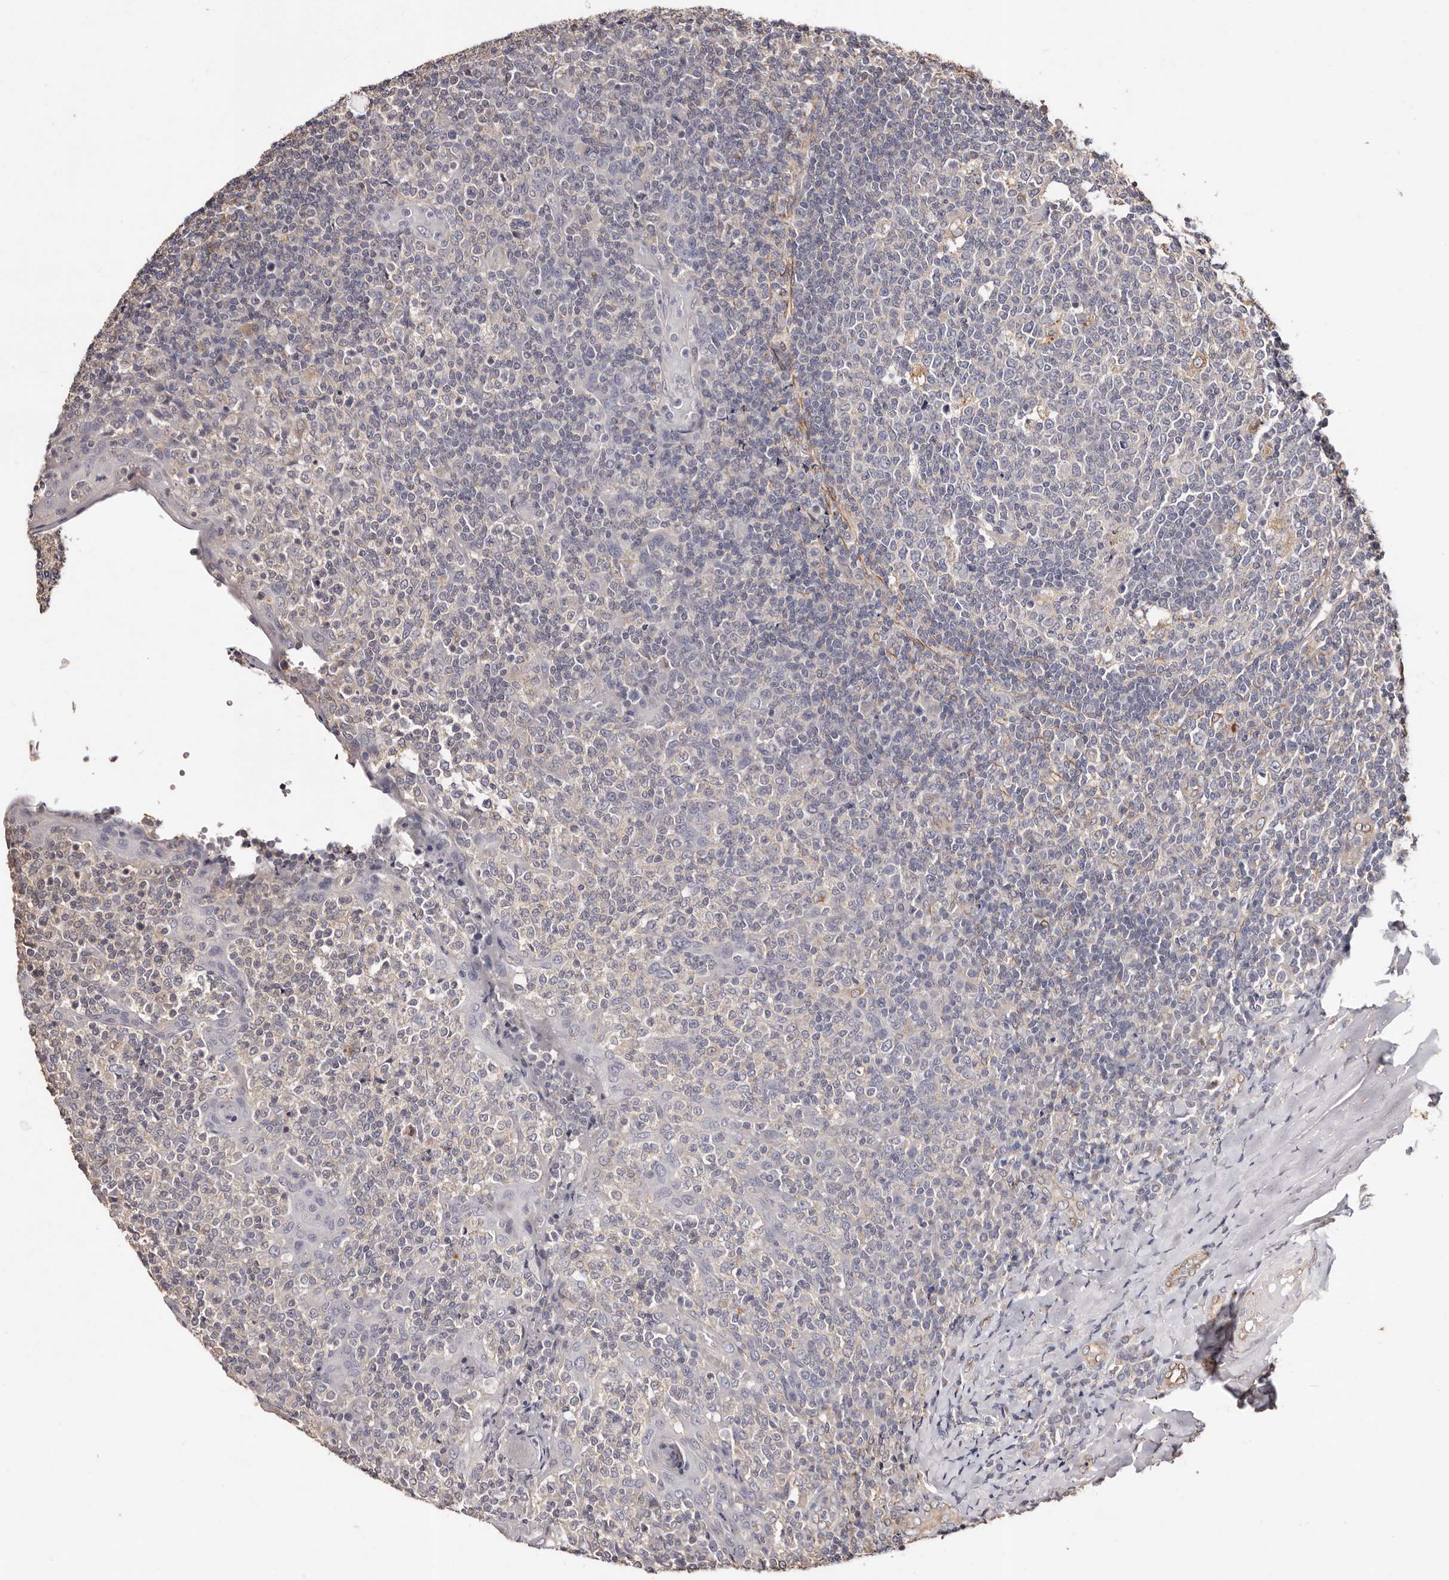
{"staining": {"intensity": "negative", "quantity": "none", "location": "none"}, "tissue": "tonsil", "cell_type": "Germinal center cells", "image_type": "normal", "snomed": [{"axis": "morphology", "description": "Normal tissue, NOS"}, {"axis": "topography", "description": "Tonsil"}], "caption": "High power microscopy histopathology image of an immunohistochemistry photomicrograph of benign tonsil, revealing no significant expression in germinal center cells.", "gene": "THBS3", "patient": {"sex": "female", "age": 19}}